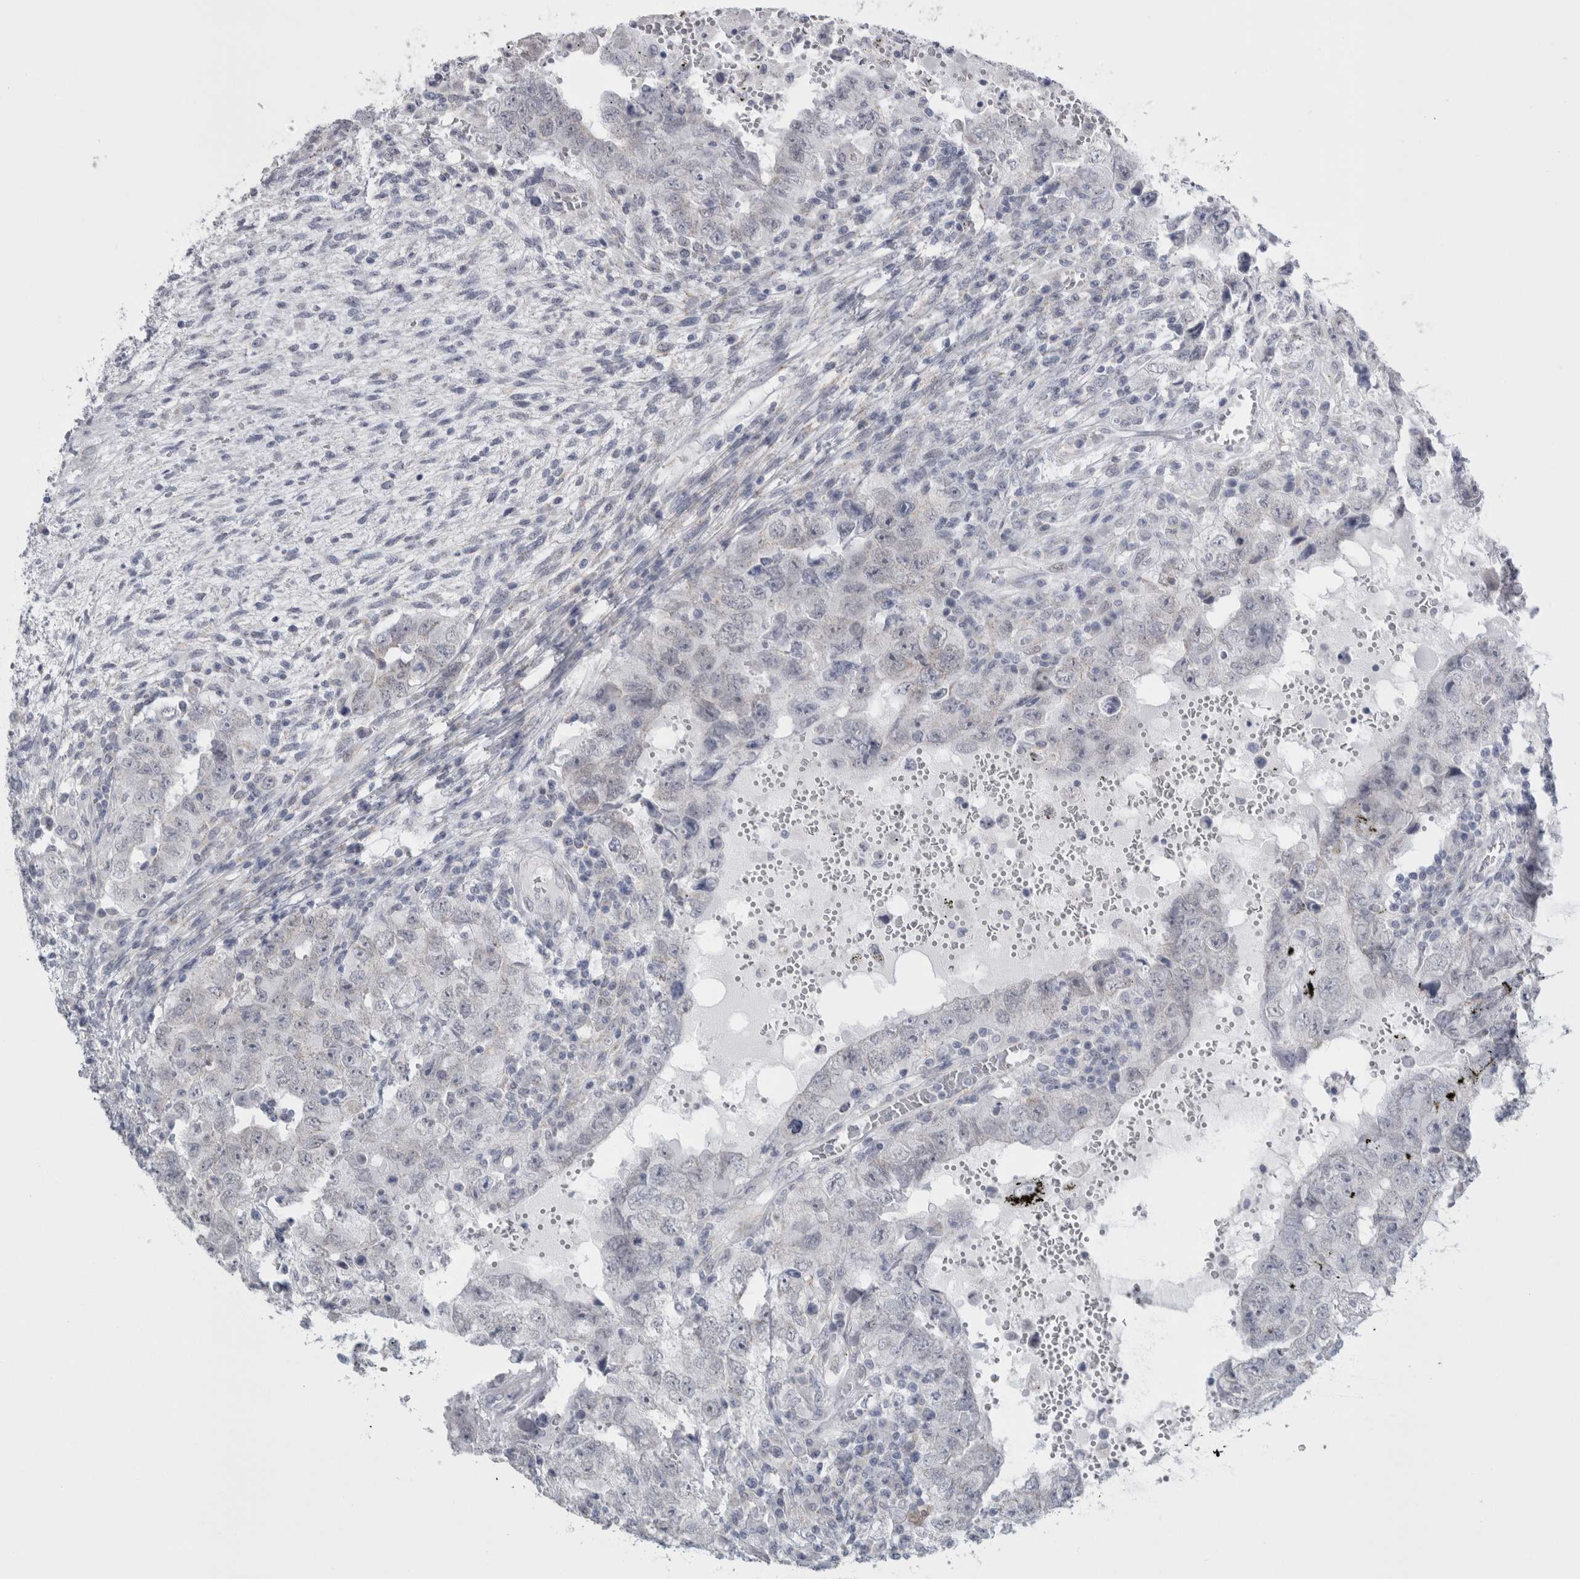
{"staining": {"intensity": "negative", "quantity": "none", "location": "none"}, "tissue": "testis cancer", "cell_type": "Tumor cells", "image_type": "cancer", "snomed": [{"axis": "morphology", "description": "Carcinoma, Embryonal, NOS"}, {"axis": "topography", "description": "Testis"}], "caption": "An image of testis embryonal carcinoma stained for a protein shows no brown staining in tumor cells. (DAB (3,3'-diaminobenzidine) immunohistochemistry visualized using brightfield microscopy, high magnification).", "gene": "PLIN1", "patient": {"sex": "male", "age": 26}}